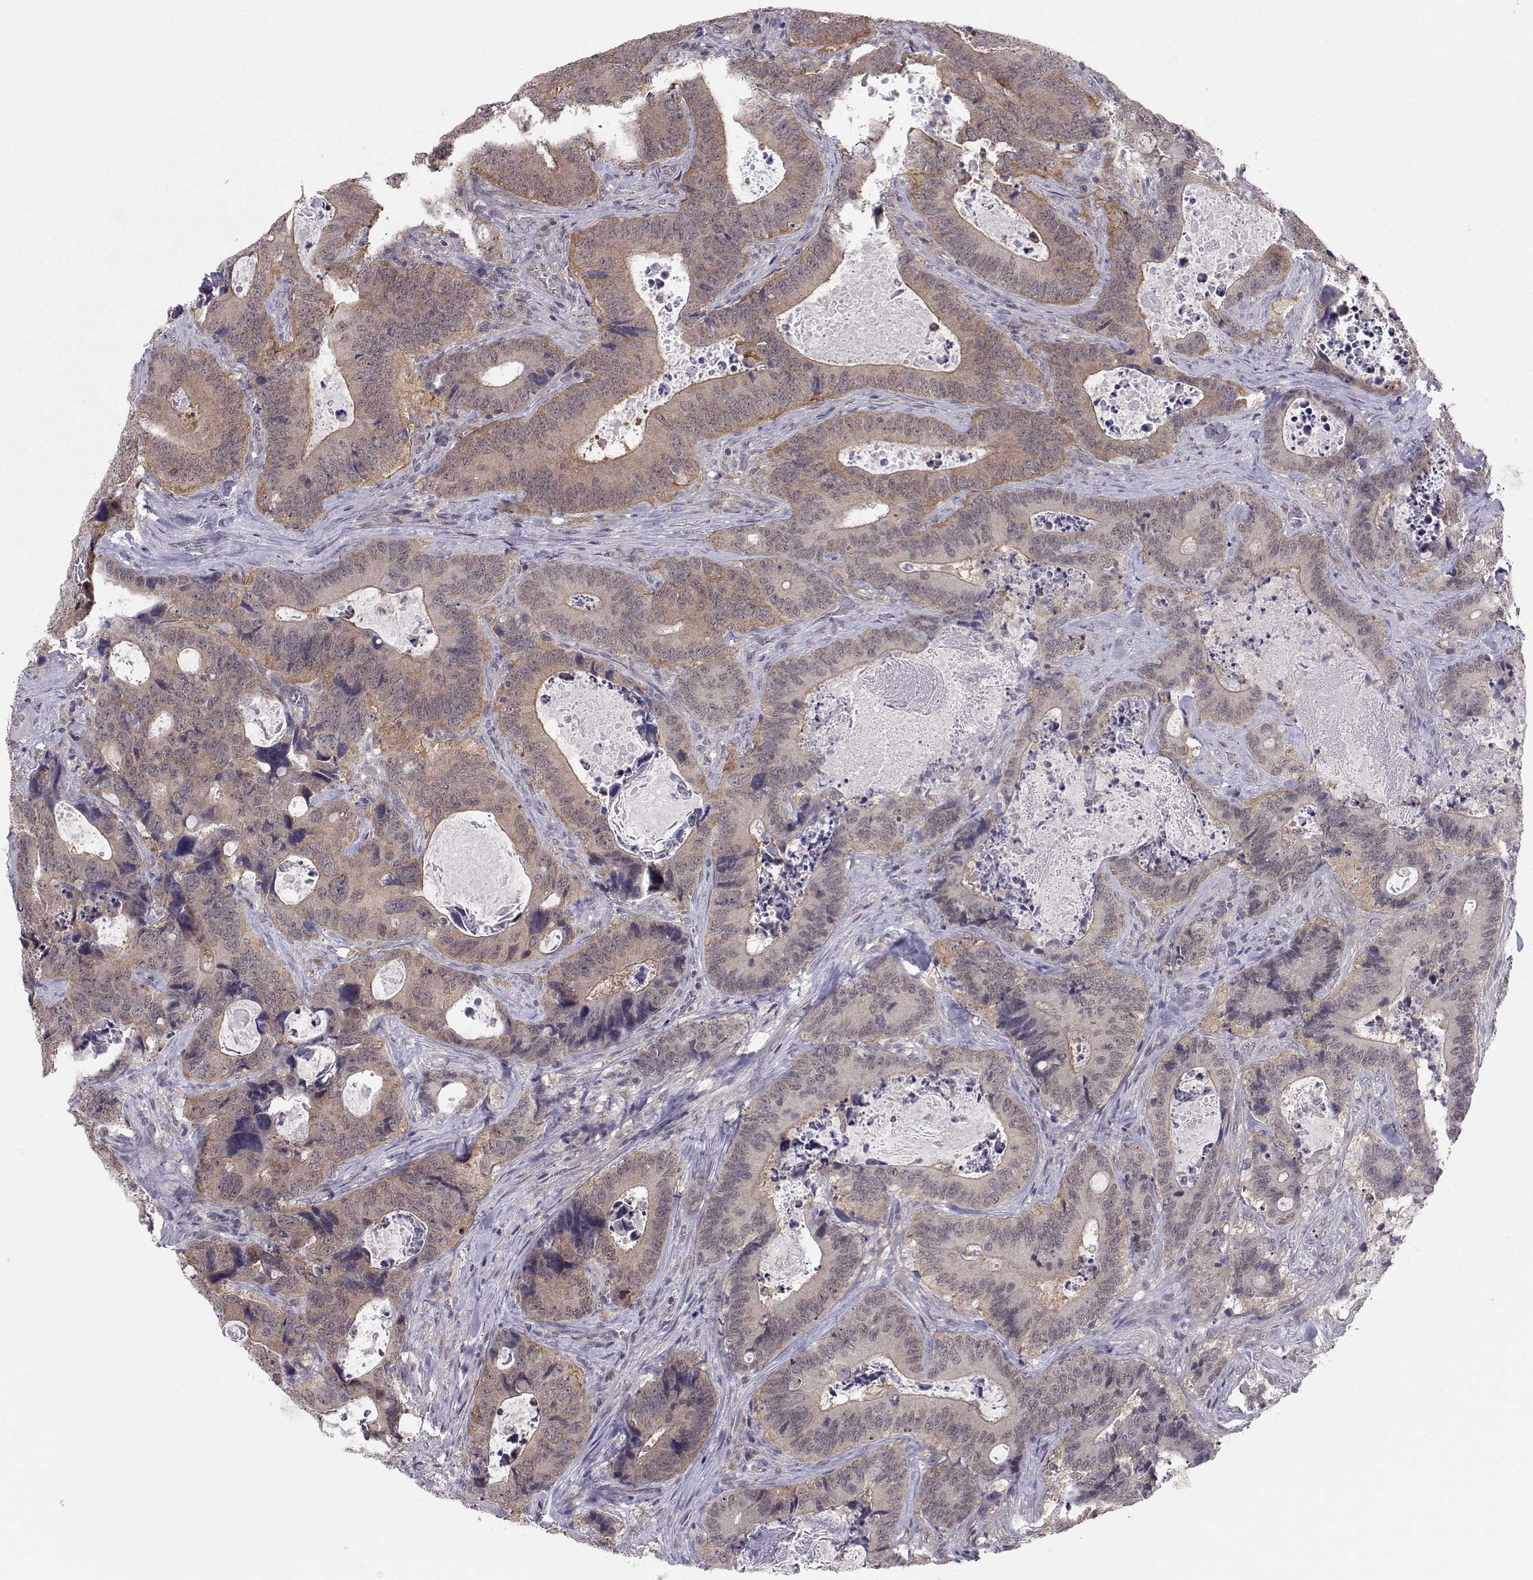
{"staining": {"intensity": "moderate", "quantity": "25%-75%", "location": "cytoplasmic/membranous"}, "tissue": "colorectal cancer", "cell_type": "Tumor cells", "image_type": "cancer", "snomed": [{"axis": "morphology", "description": "Adenocarcinoma, NOS"}, {"axis": "topography", "description": "Colon"}], "caption": "Brown immunohistochemical staining in colorectal cancer (adenocarcinoma) reveals moderate cytoplasmic/membranous expression in about 25%-75% of tumor cells.", "gene": "KIF13B", "patient": {"sex": "female", "age": 82}}